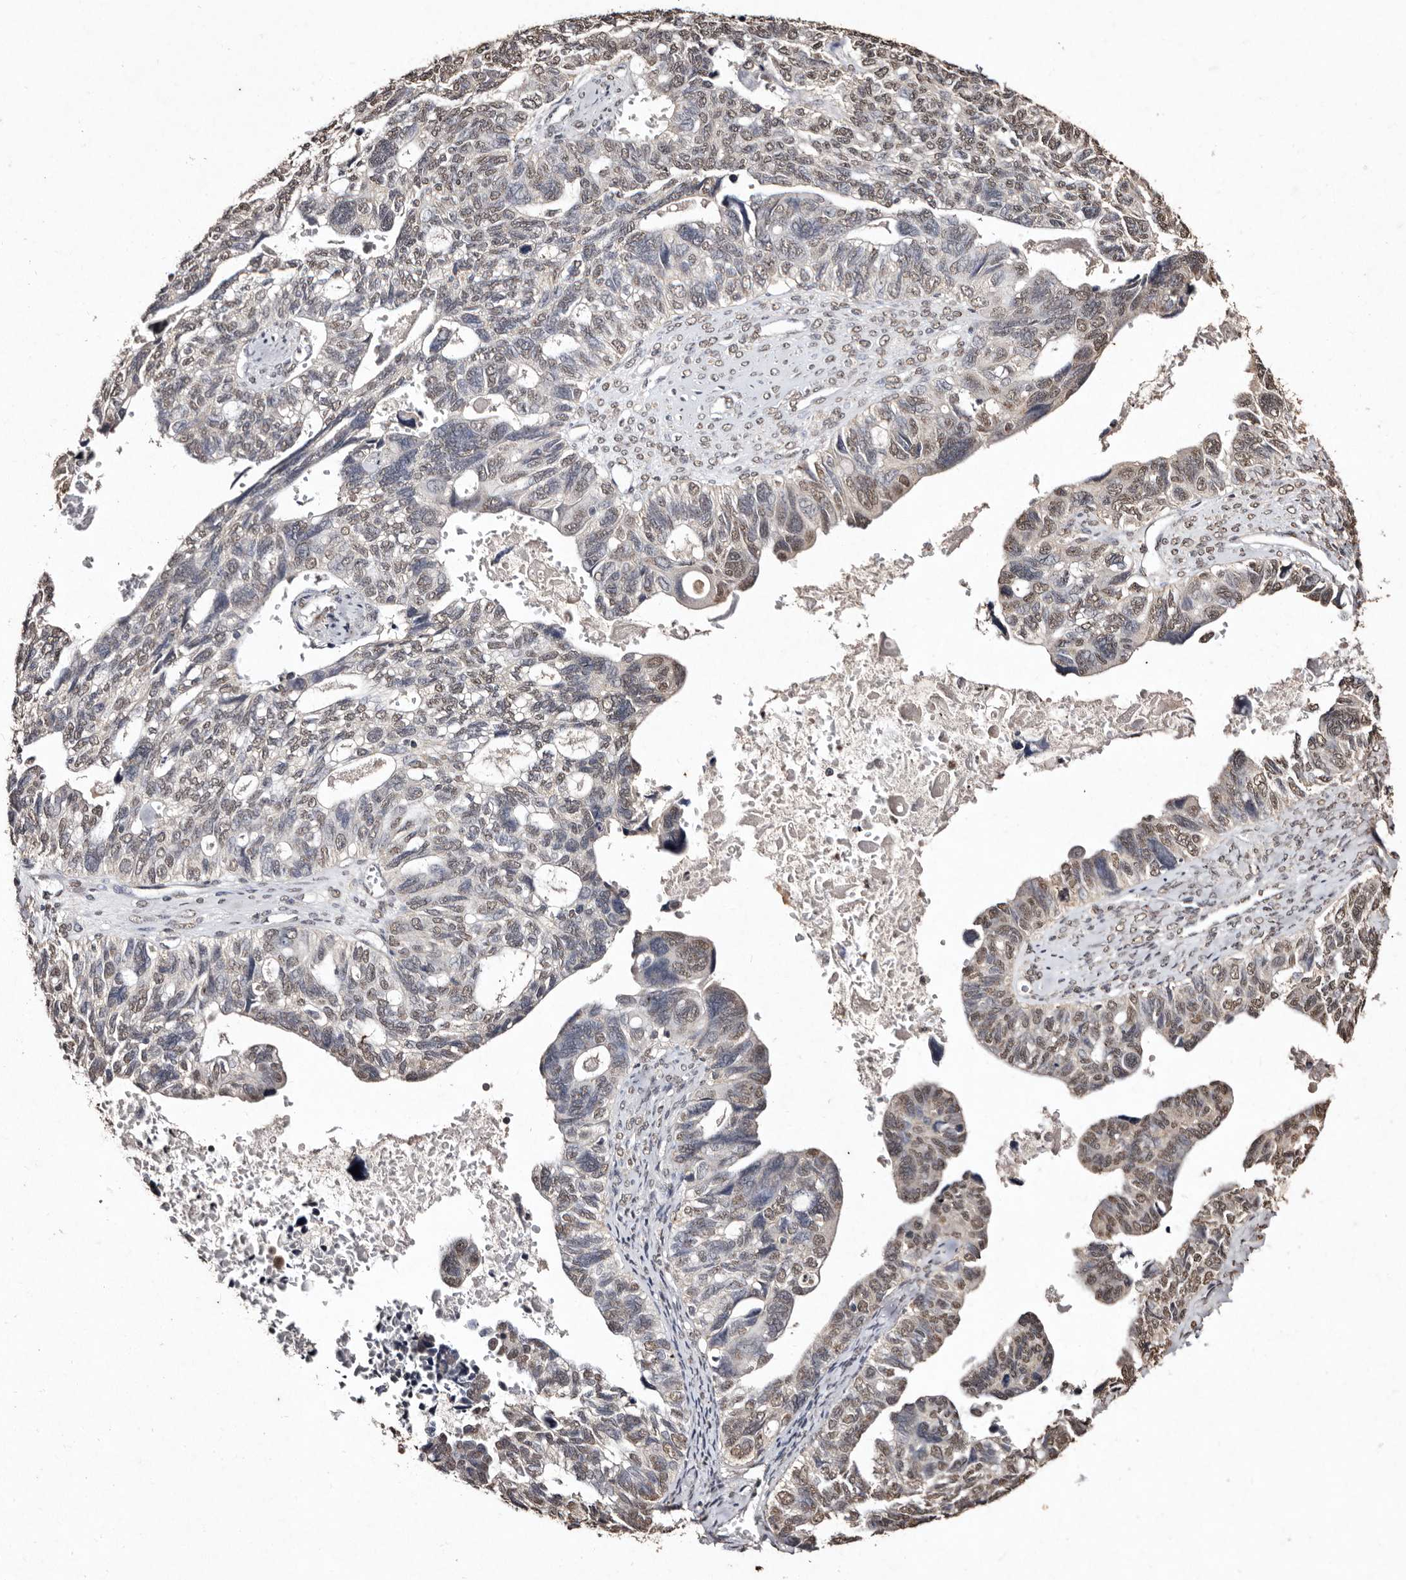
{"staining": {"intensity": "moderate", "quantity": "25%-75%", "location": "nuclear"}, "tissue": "ovarian cancer", "cell_type": "Tumor cells", "image_type": "cancer", "snomed": [{"axis": "morphology", "description": "Cystadenocarcinoma, serous, NOS"}, {"axis": "topography", "description": "Ovary"}], "caption": "Immunohistochemistry of serous cystadenocarcinoma (ovarian) reveals medium levels of moderate nuclear positivity in approximately 25%-75% of tumor cells.", "gene": "ERBB4", "patient": {"sex": "female", "age": 79}}